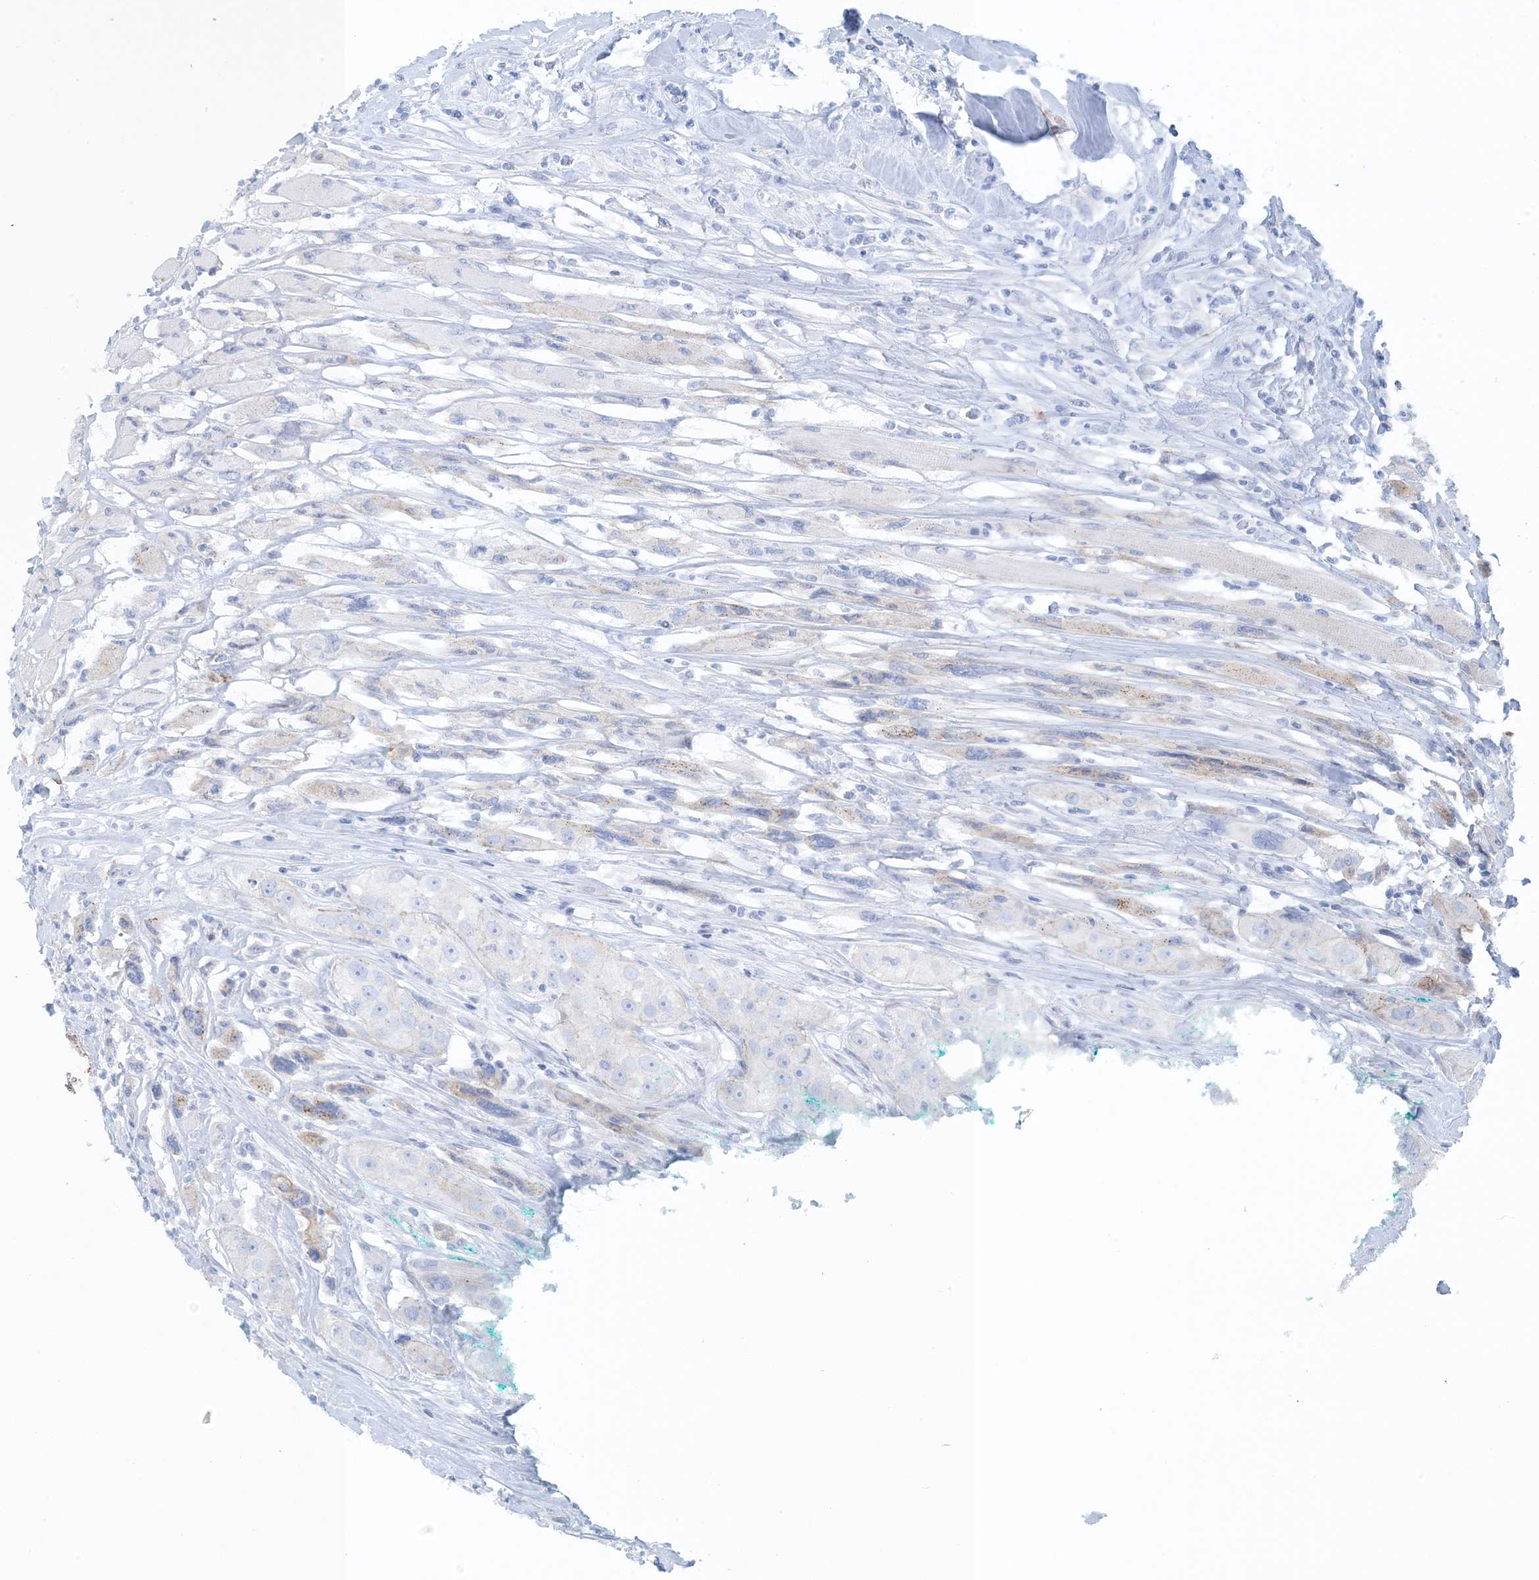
{"staining": {"intensity": "negative", "quantity": "none", "location": "none"}, "tissue": "head and neck cancer", "cell_type": "Tumor cells", "image_type": "cancer", "snomed": [{"axis": "morphology", "description": "Normal tissue, NOS"}, {"axis": "morphology", "description": "Squamous cell carcinoma, NOS"}, {"axis": "topography", "description": "Skeletal muscle"}, {"axis": "topography", "description": "Head-Neck"}], "caption": "A micrograph of head and neck squamous cell carcinoma stained for a protein displays no brown staining in tumor cells.", "gene": "SHANK1", "patient": {"sex": "male", "age": 51}}